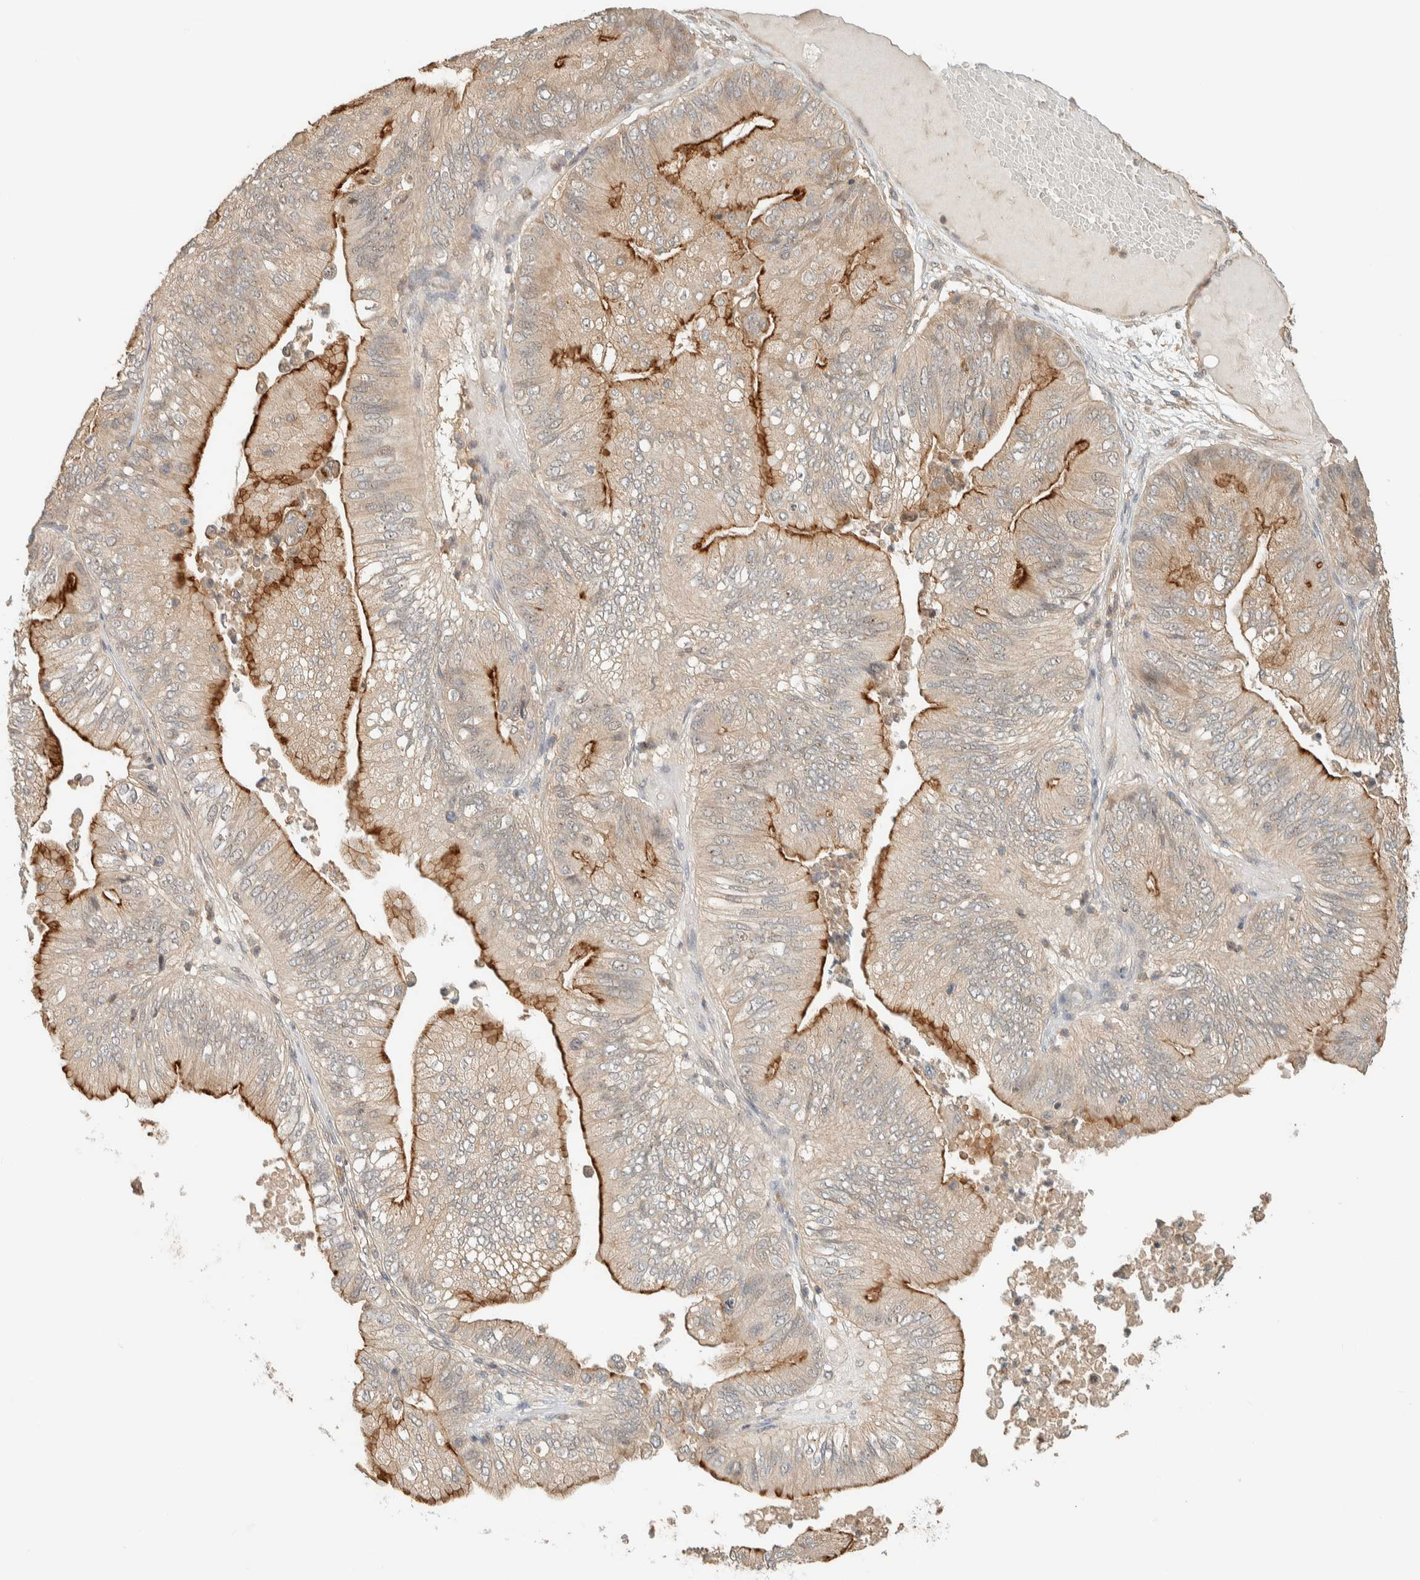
{"staining": {"intensity": "strong", "quantity": "25%-75%", "location": "cytoplasmic/membranous"}, "tissue": "ovarian cancer", "cell_type": "Tumor cells", "image_type": "cancer", "snomed": [{"axis": "morphology", "description": "Cystadenocarcinoma, mucinous, NOS"}, {"axis": "topography", "description": "Ovary"}], "caption": "A photomicrograph of ovarian mucinous cystadenocarcinoma stained for a protein demonstrates strong cytoplasmic/membranous brown staining in tumor cells.", "gene": "RAB11FIP1", "patient": {"sex": "female", "age": 61}}